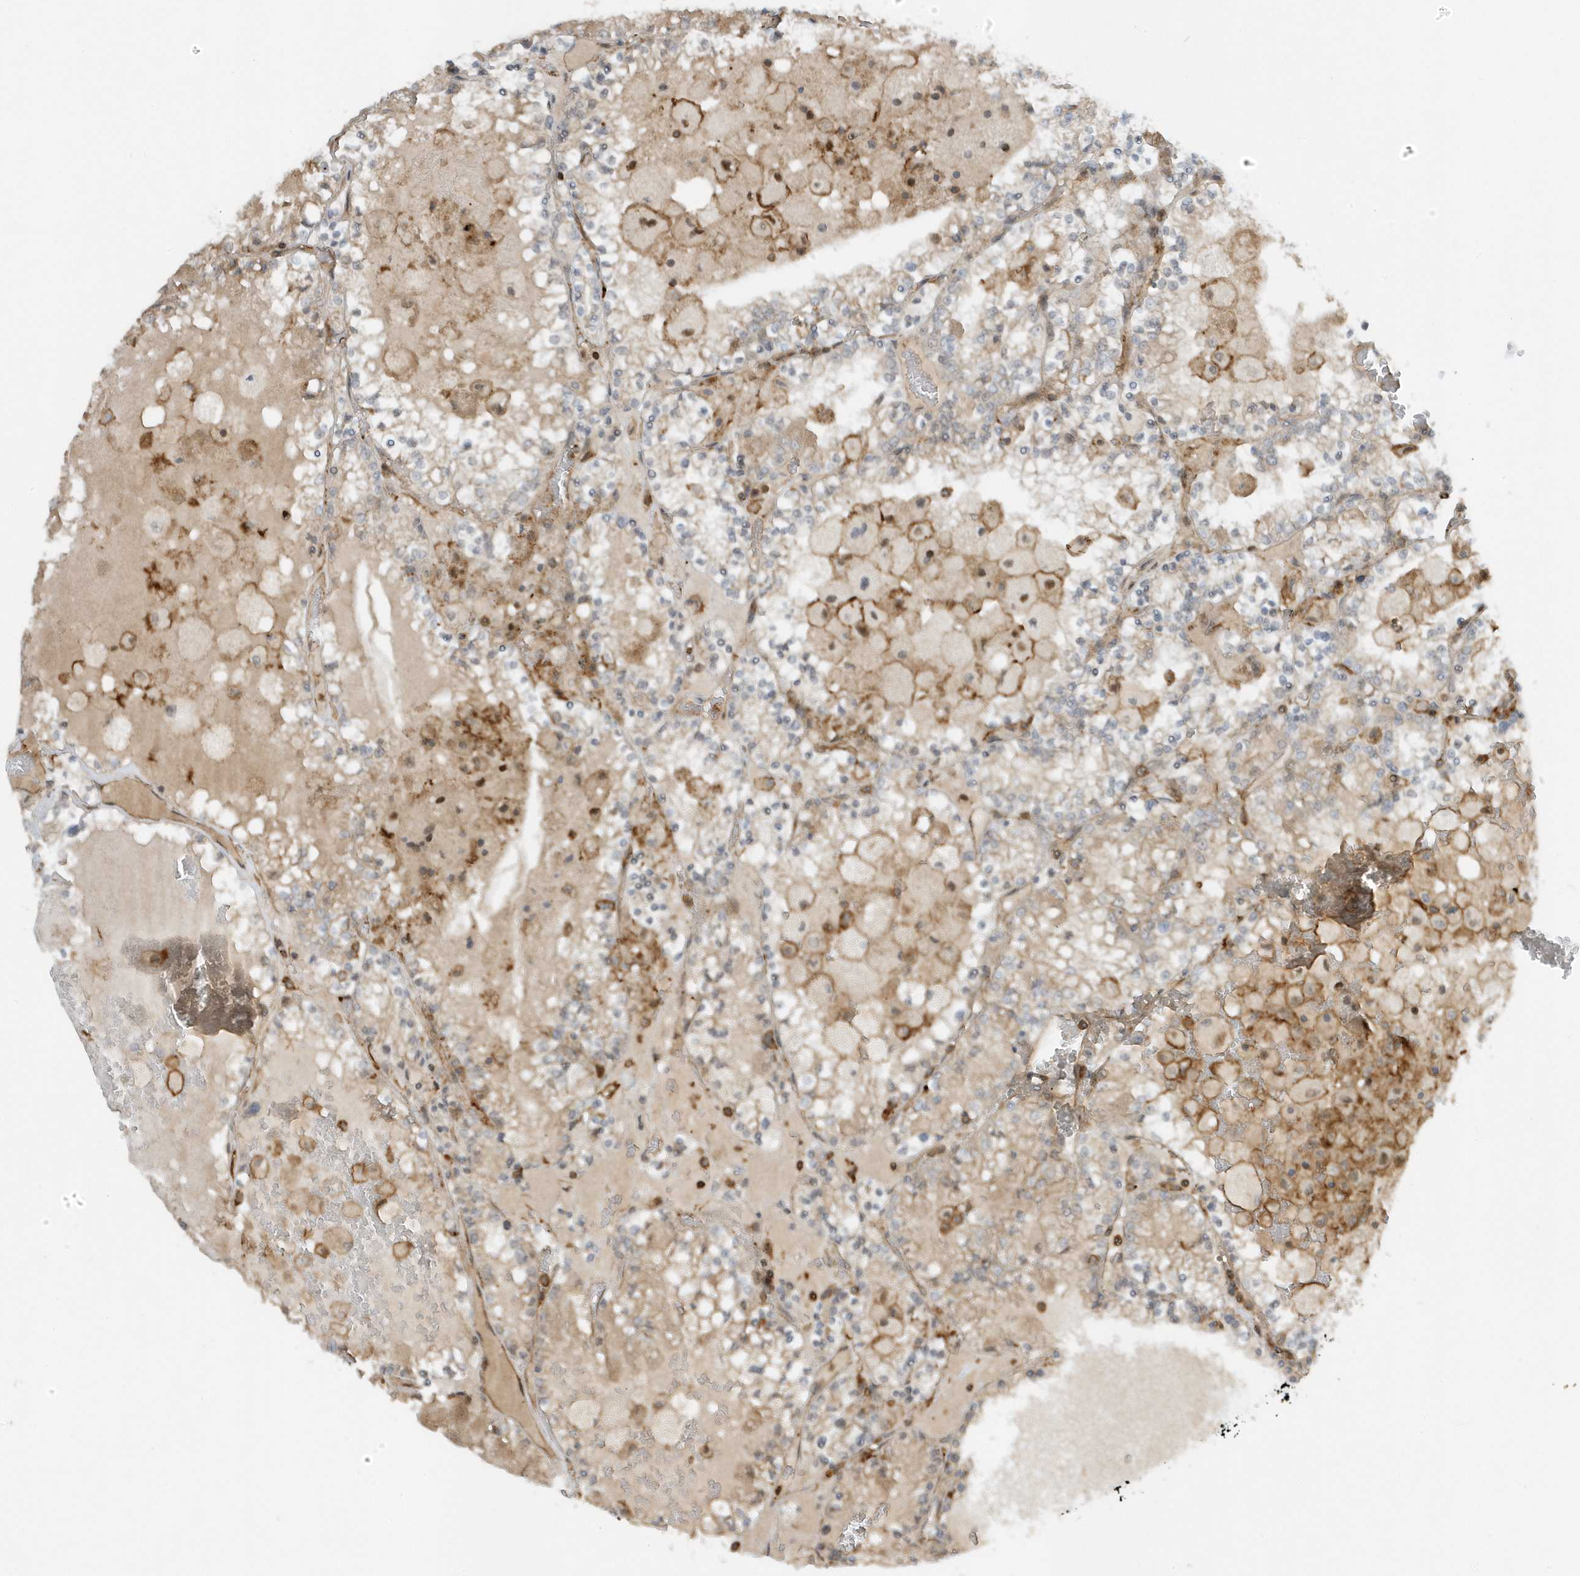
{"staining": {"intensity": "weak", "quantity": "<25%", "location": "cytoplasmic/membranous"}, "tissue": "renal cancer", "cell_type": "Tumor cells", "image_type": "cancer", "snomed": [{"axis": "morphology", "description": "Adenocarcinoma, NOS"}, {"axis": "topography", "description": "Kidney"}], "caption": "Immunohistochemistry of human renal cancer (adenocarcinoma) demonstrates no expression in tumor cells. (DAB (3,3'-diaminobenzidine) IHC visualized using brightfield microscopy, high magnification).", "gene": "ZBTB8A", "patient": {"sex": "female", "age": 56}}